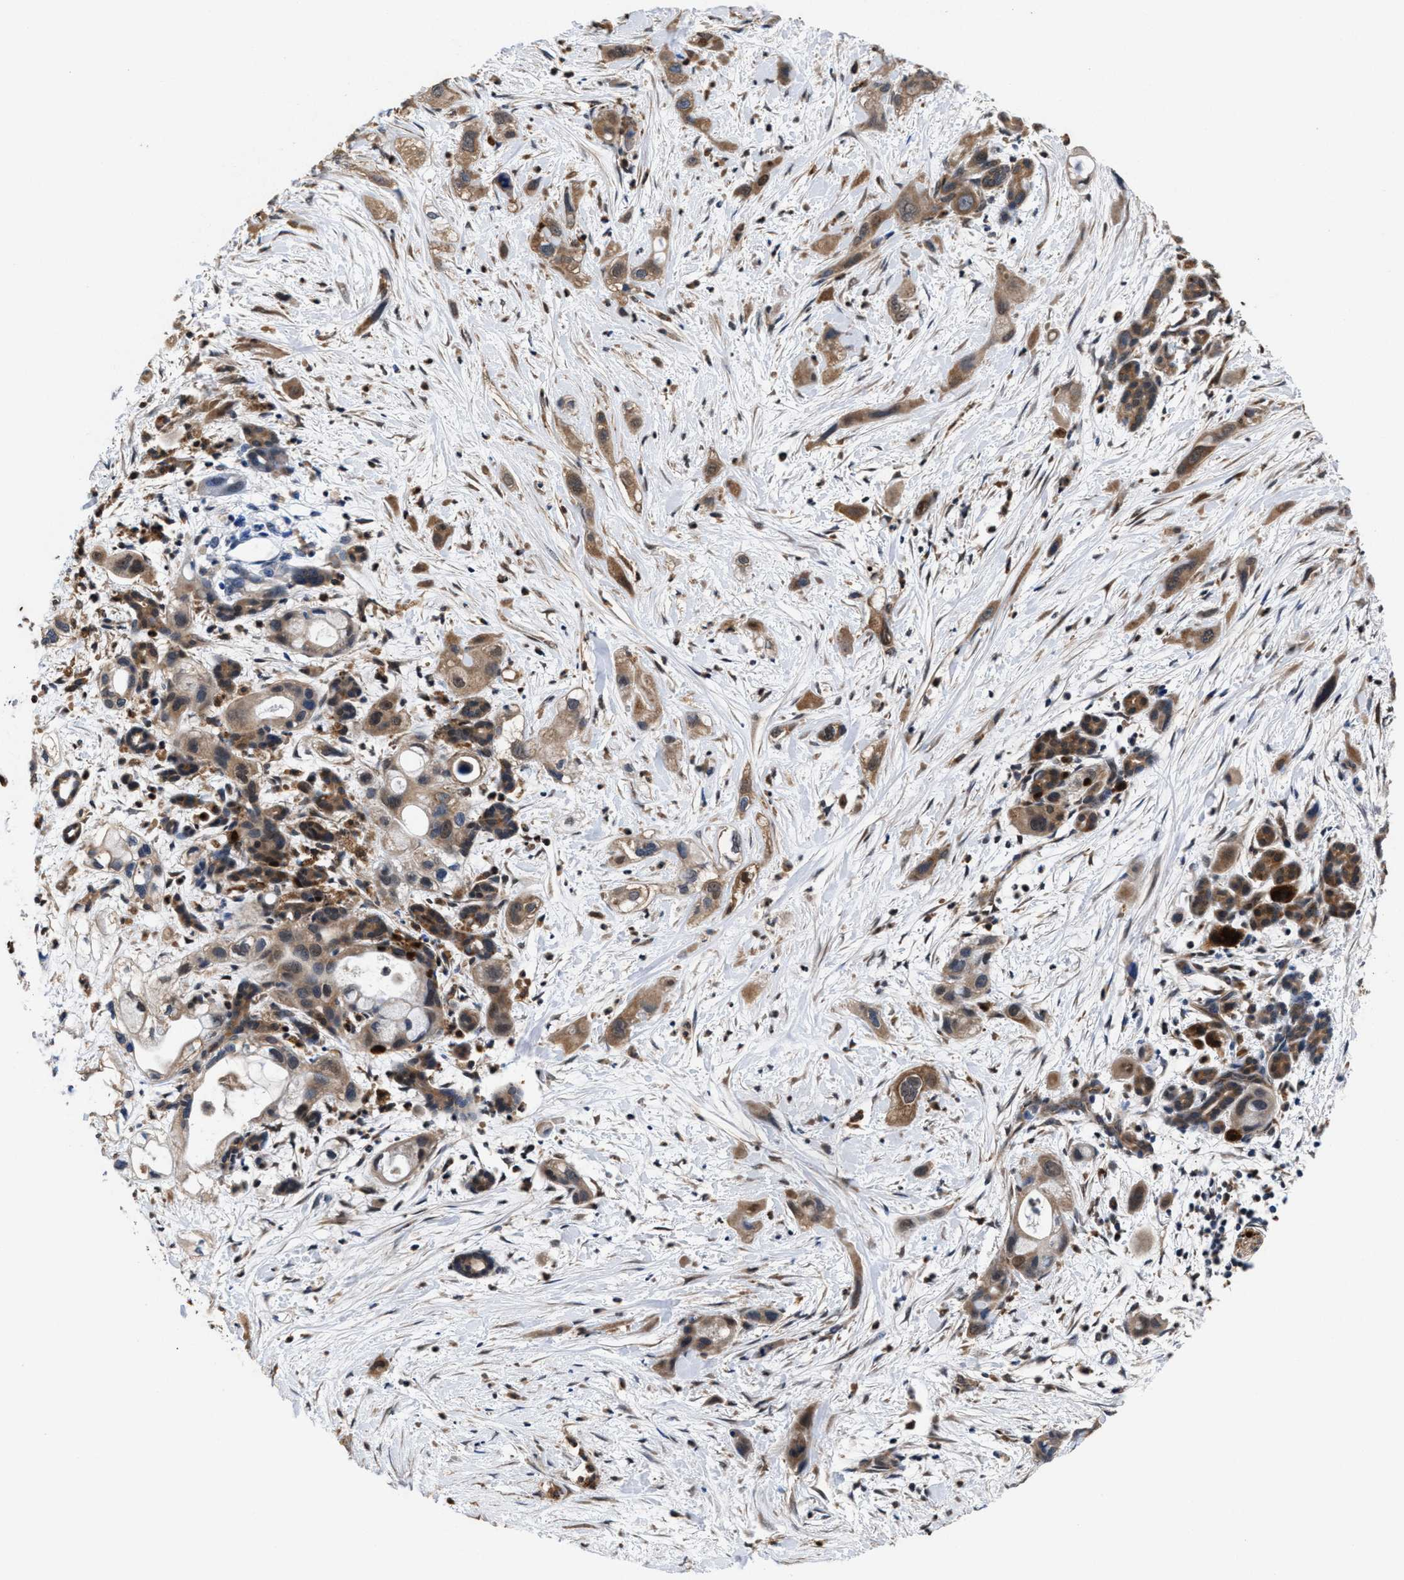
{"staining": {"intensity": "moderate", "quantity": "25%-75%", "location": "cytoplasmic/membranous"}, "tissue": "pancreatic cancer", "cell_type": "Tumor cells", "image_type": "cancer", "snomed": [{"axis": "morphology", "description": "Adenocarcinoma, NOS"}, {"axis": "topography", "description": "Pancreas"}], "caption": "High-magnification brightfield microscopy of pancreatic cancer stained with DAB (brown) and counterstained with hematoxylin (blue). tumor cells exhibit moderate cytoplasmic/membranous expression is appreciated in approximately25%-75% of cells. Nuclei are stained in blue.", "gene": "ACLY", "patient": {"sex": "male", "age": 59}}